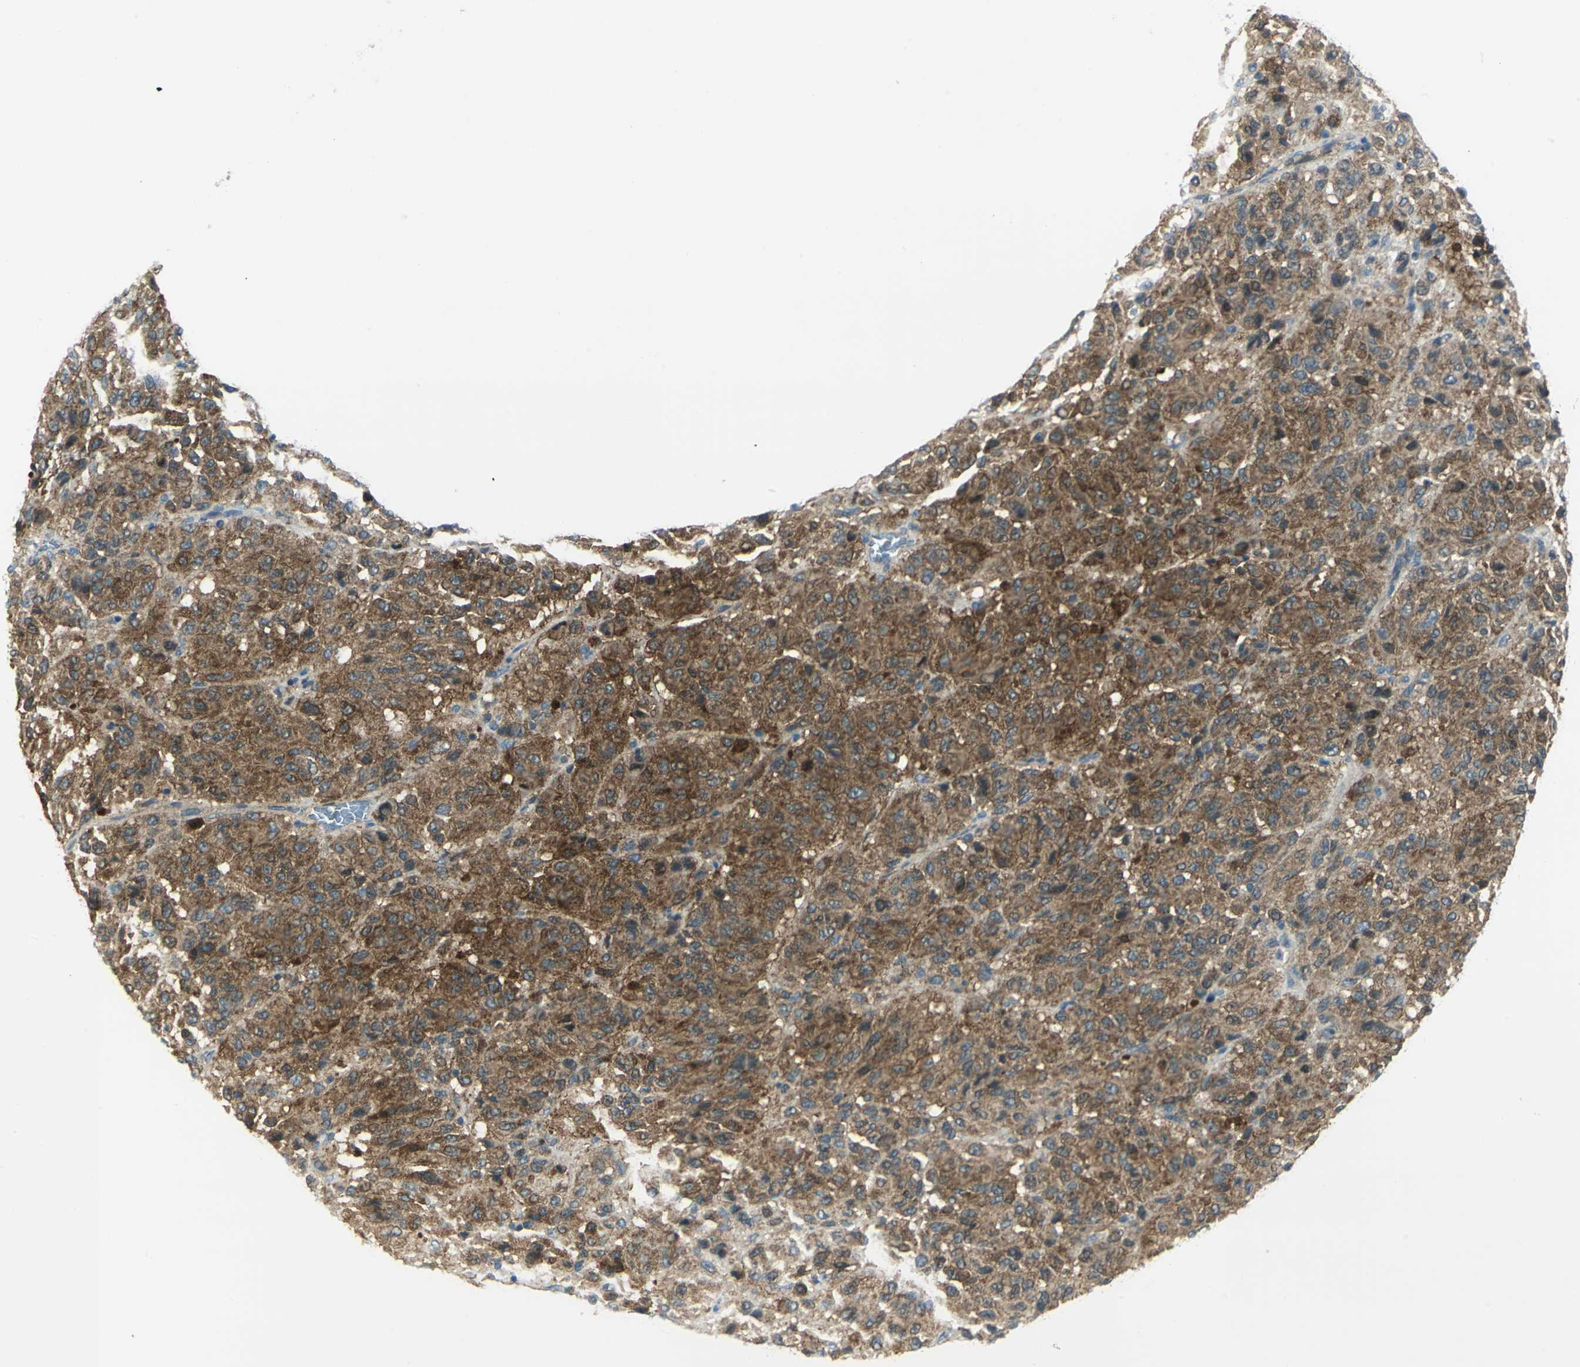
{"staining": {"intensity": "strong", "quantity": ">75%", "location": "cytoplasmic/membranous"}, "tissue": "melanoma", "cell_type": "Tumor cells", "image_type": "cancer", "snomed": [{"axis": "morphology", "description": "Malignant melanoma, Metastatic site"}, {"axis": "topography", "description": "Lung"}], "caption": "Immunohistochemistry (IHC) of malignant melanoma (metastatic site) shows high levels of strong cytoplasmic/membranous positivity in about >75% of tumor cells.", "gene": "ALDOA", "patient": {"sex": "male", "age": 64}}